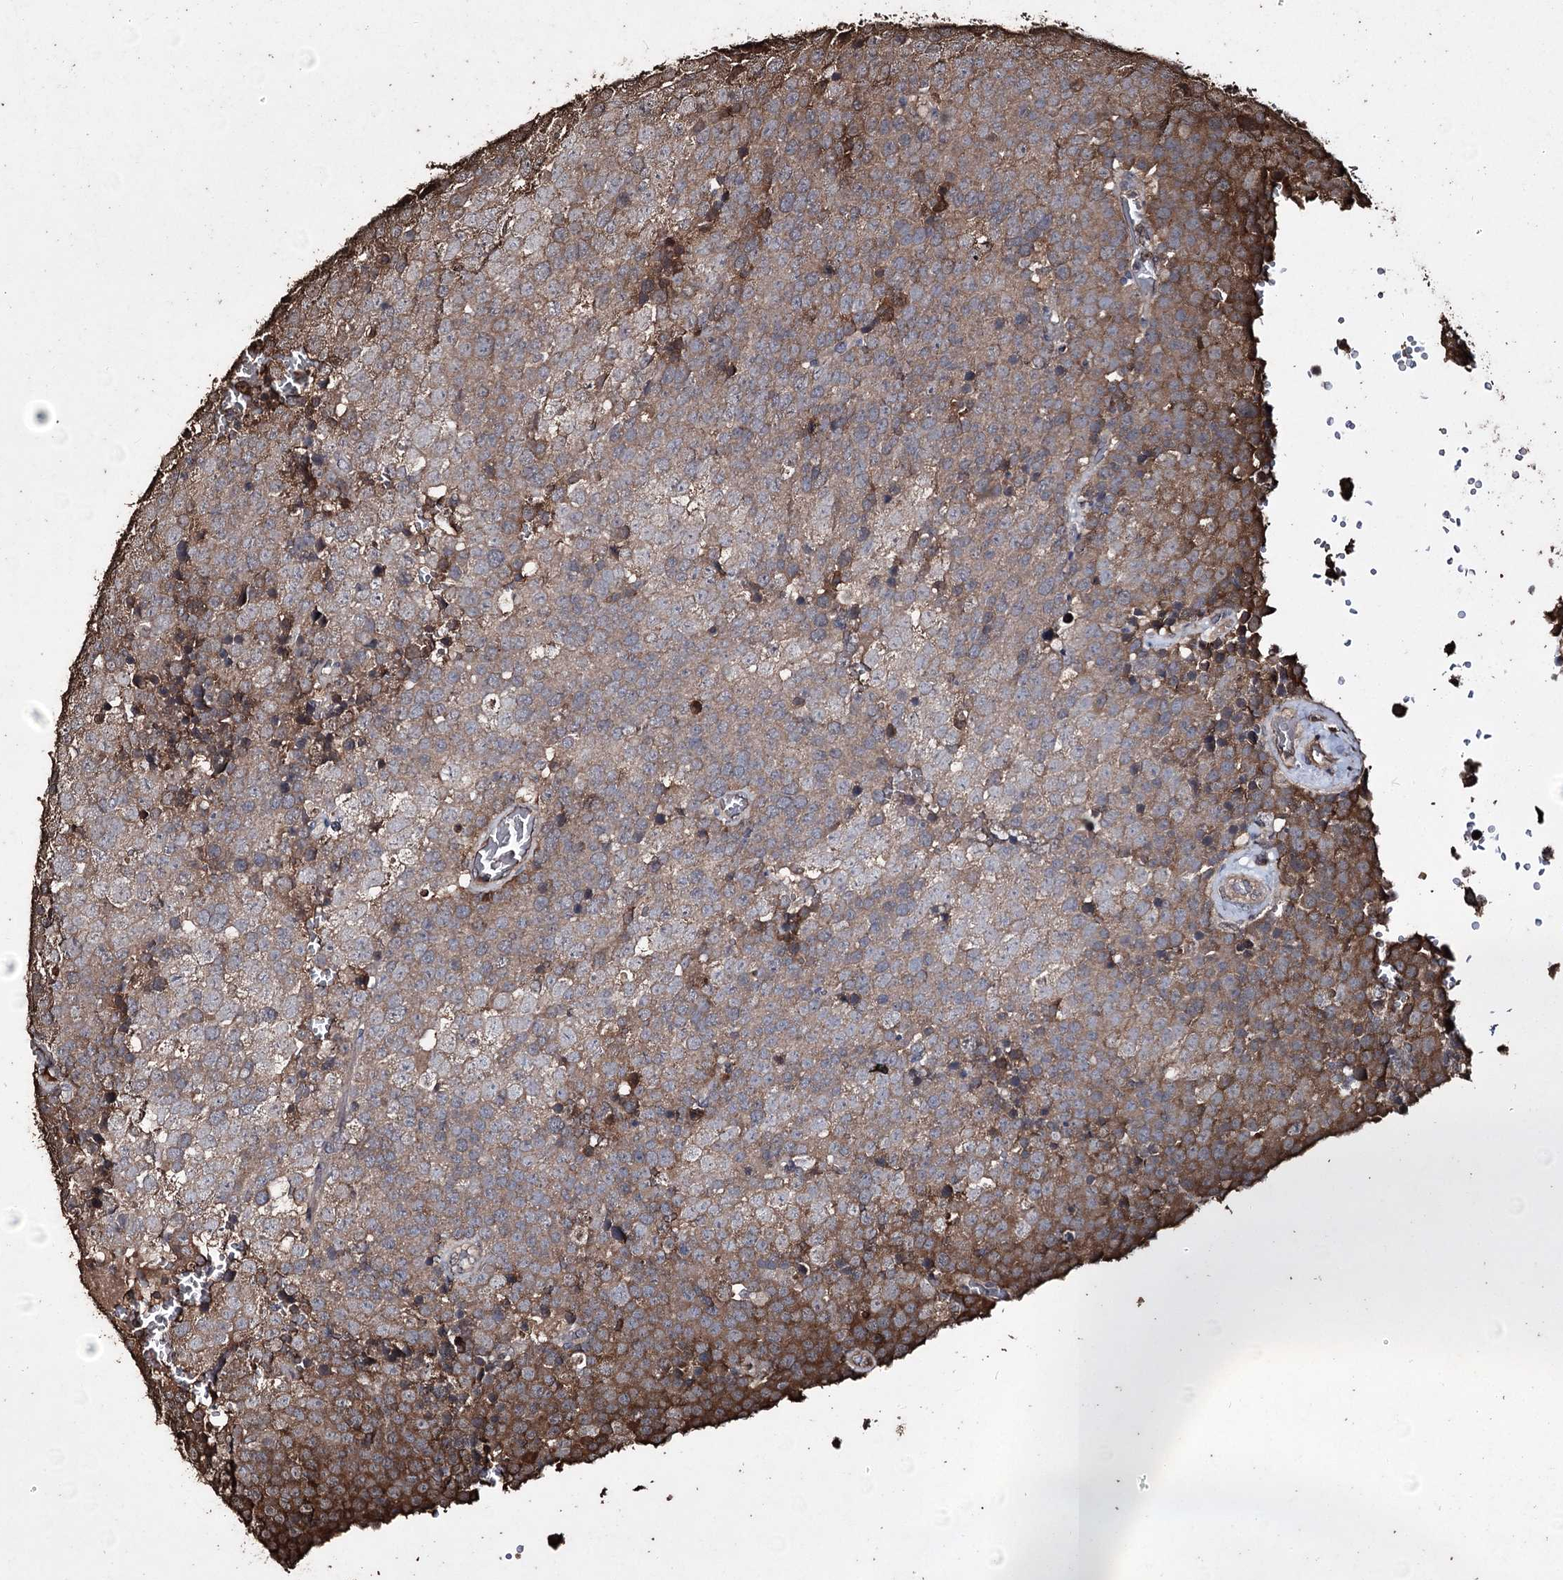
{"staining": {"intensity": "moderate", "quantity": "25%-75%", "location": "cytoplasmic/membranous"}, "tissue": "testis cancer", "cell_type": "Tumor cells", "image_type": "cancer", "snomed": [{"axis": "morphology", "description": "Seminoma, NOS"}, {"axis": "topography", "description": "Testis"}], "caption": "Tumor cells show medium levels of moderate cytoplasmic/membranous positivity in approximately 25%-75% of cells in human testis cancer.", "gene": "ZNF662", "patient": {"sex": "male", "age": 71}}